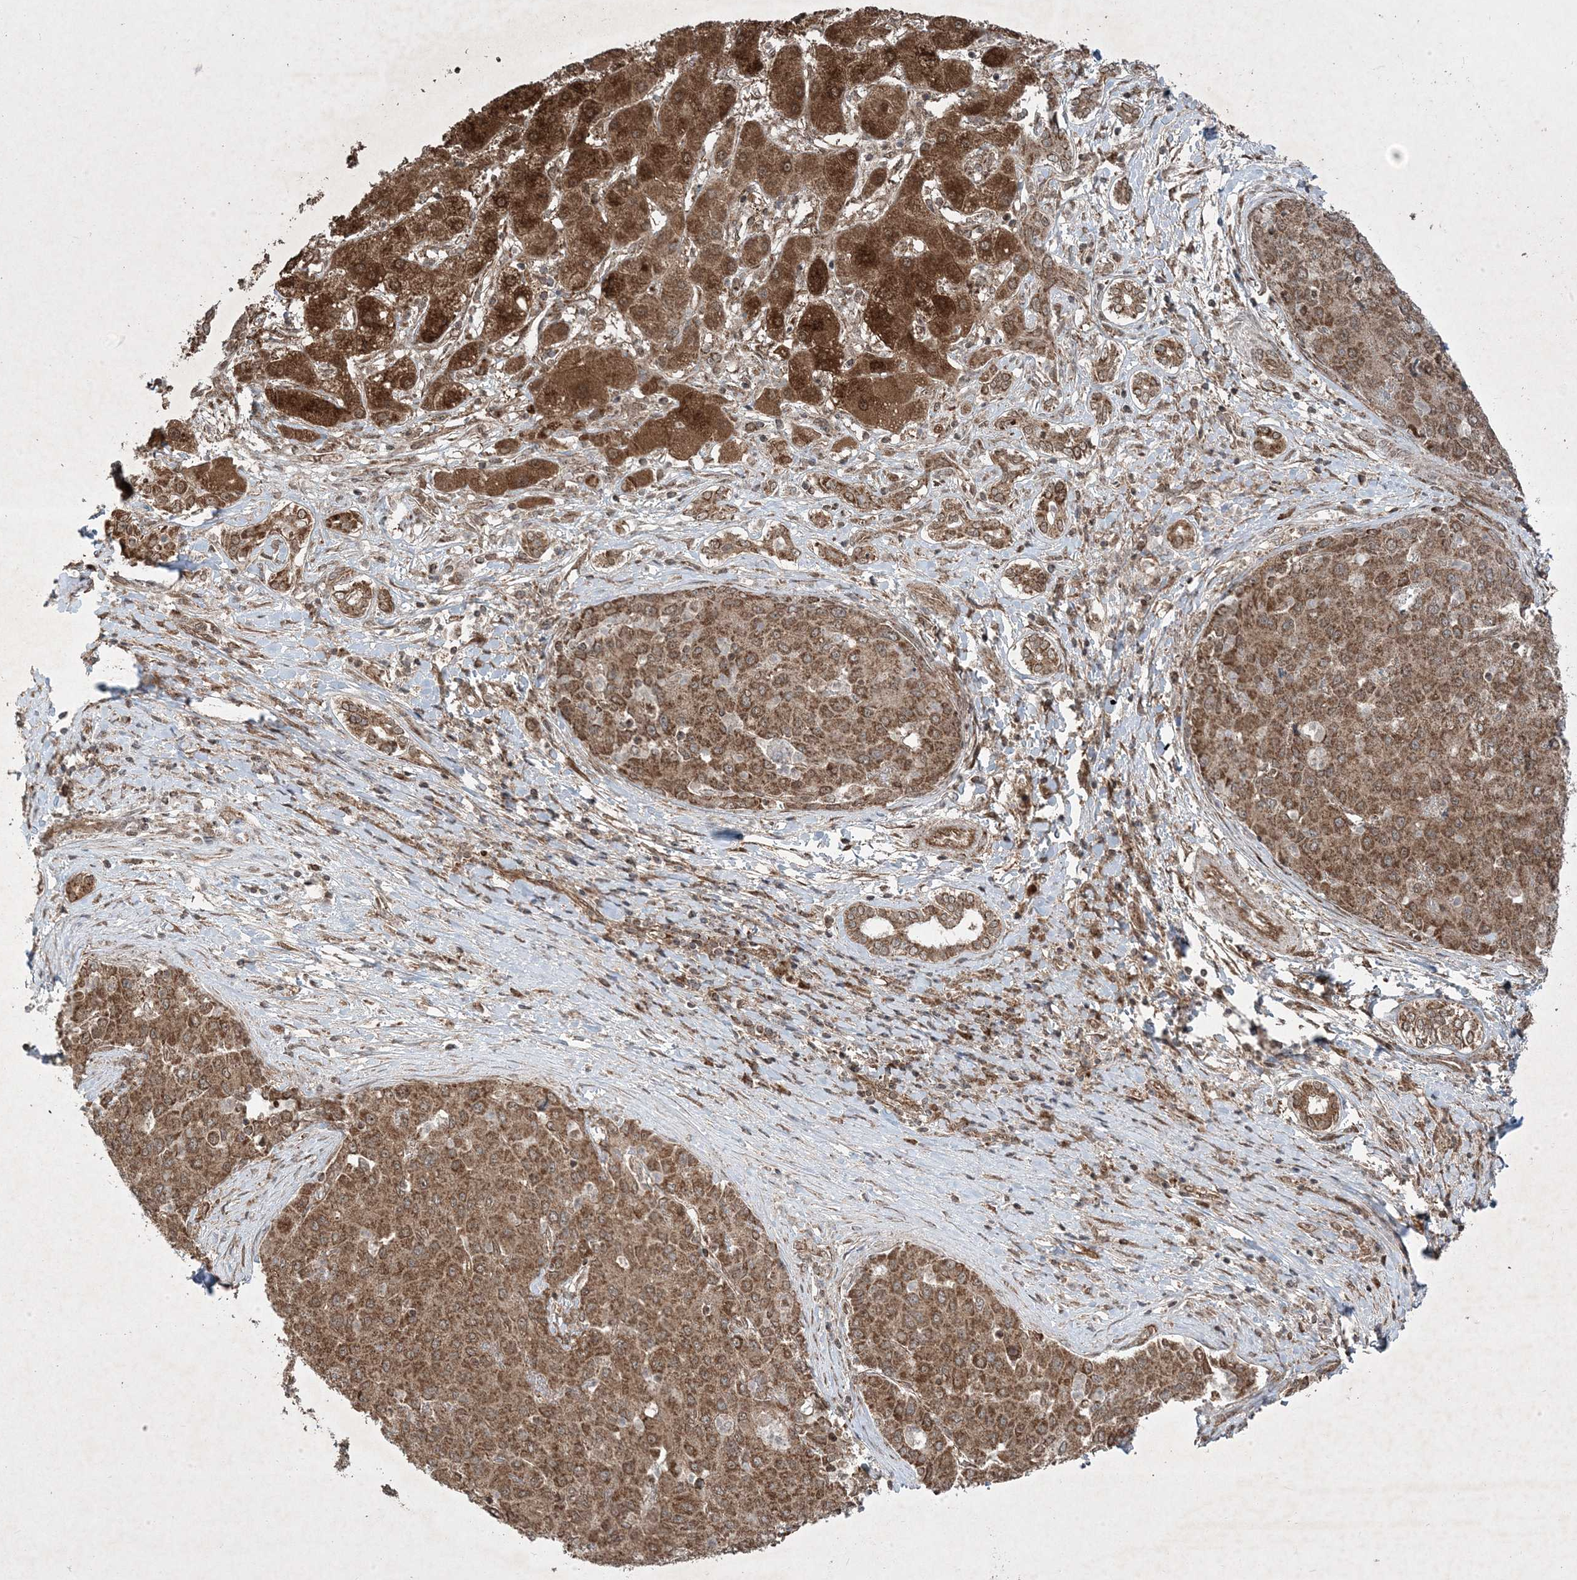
{"staining": {"intensity": "moderate", "quantity": ">75%", "location": "cytoplasmic/membranous"}, "tissue": "liver cancer", "cell_type": "Tumor cells", "image_type": "cancer", "snomed": [{"axis": "morphology", "description": "Carcinoma, Hepatocellular, NOS"}, {"axis": "topography", "description": "Liver"}], "caption": "Brown immunohistochemical staining in hepatocellular carcinoma (liver) demonstrates moderate cytoplasmic/membranous positivity in about >75% of tumor cells.", "gene": "PLEKHM2", "patient": {"sex": "male", "age": 65}}